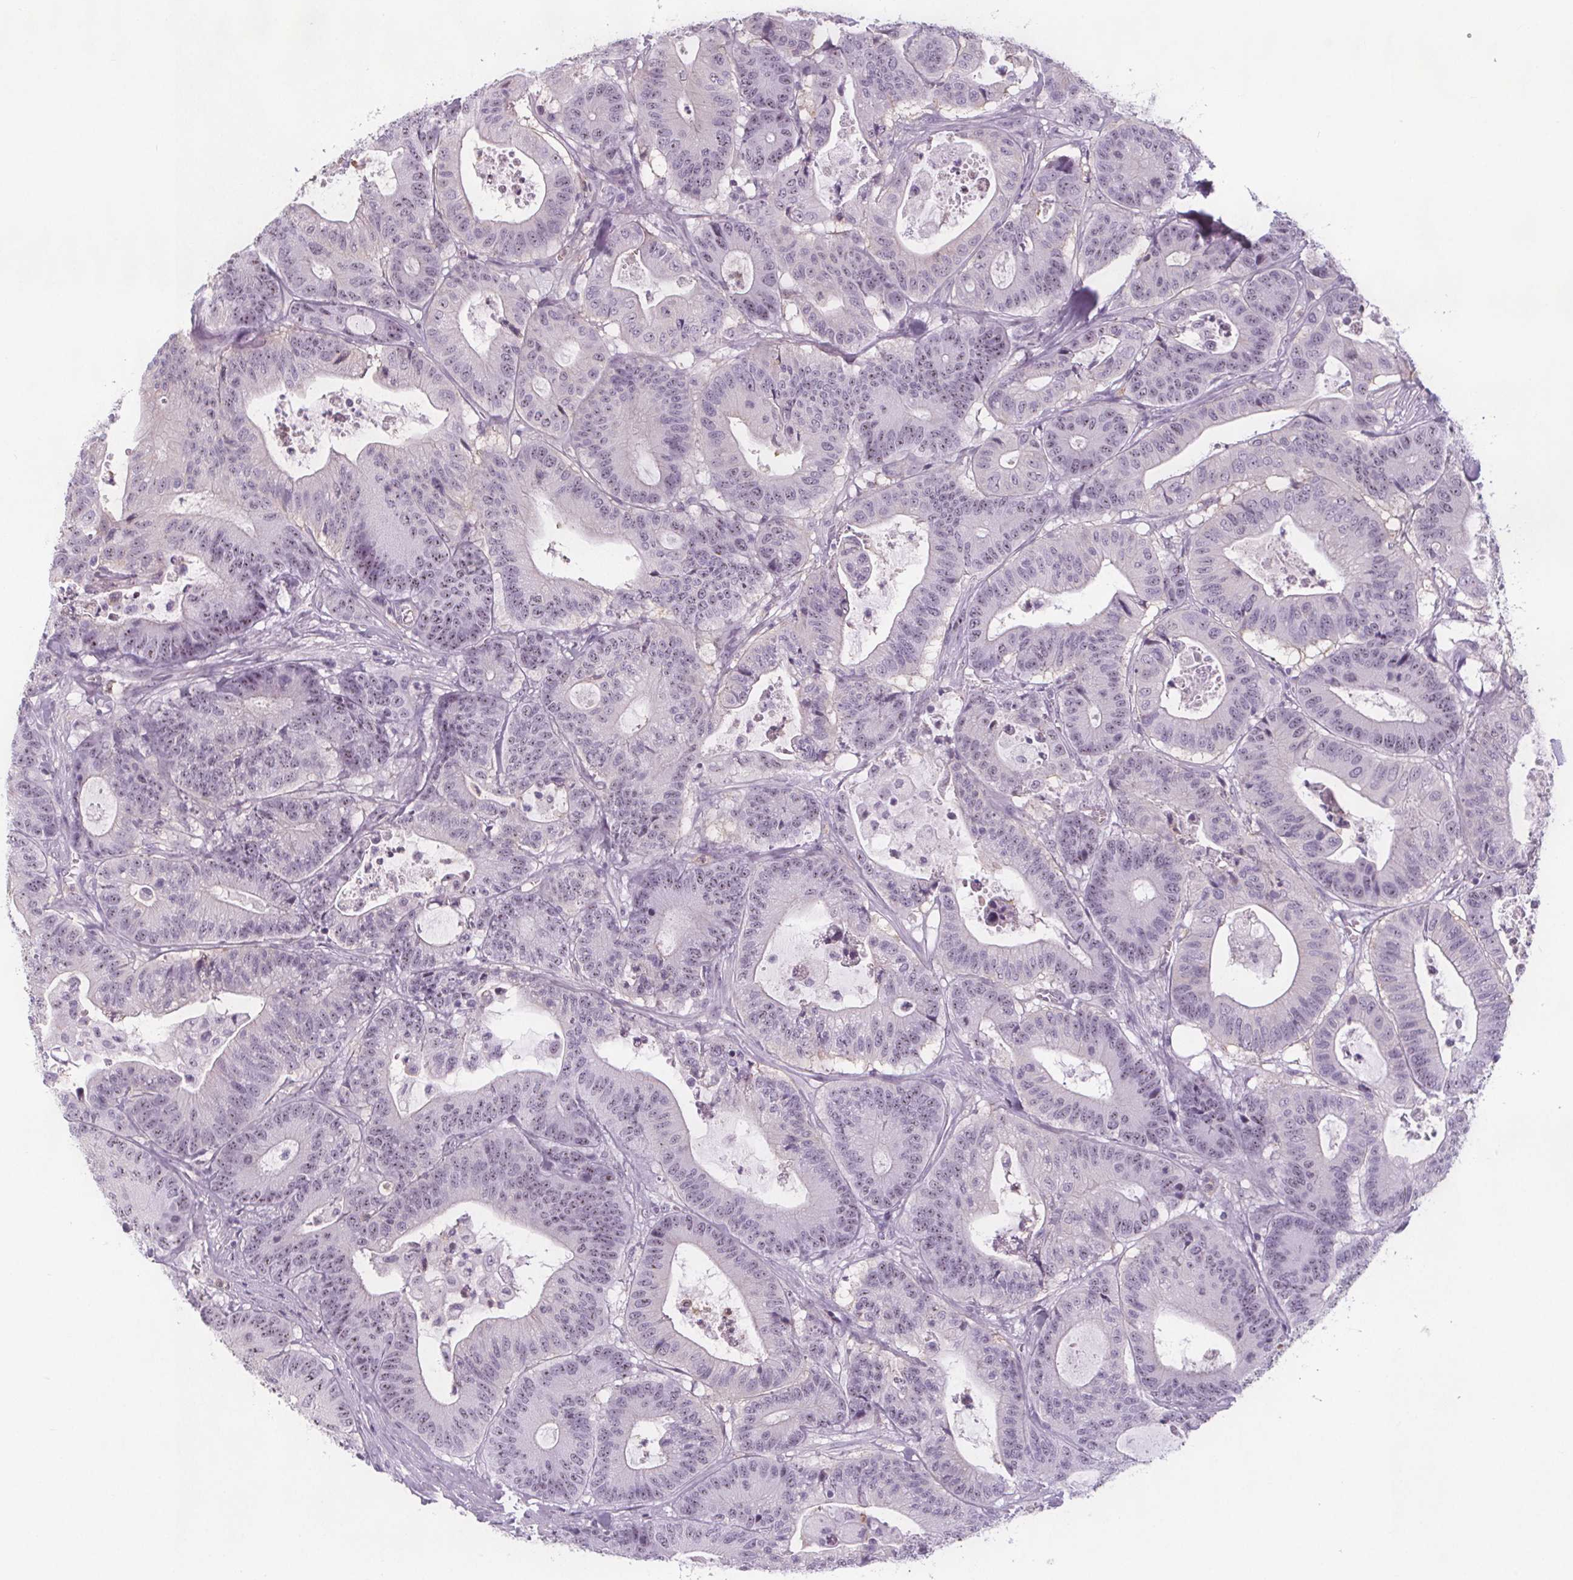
{"staining": {"intensity": "strong", "quantity": "25%-75%", "location": "nuclear"}, "tissue": "colorectal cancer", "cell_type": "Tumor cells", "image_type": "cancer", "snomed": [{"axis": "morphology", "description": "Adenocarcinoma, NOS"}, {"axis": "topography", "description": "Colon"}], "caption": "Strong nuclear staining for a protein is seen in about 25%-75% of tumor cells of colorectal cancer (adenocarcinoma) using immunohistochemistry (IHC).", "gene": "NOLC1", "patient": {"sex": "female", "age": 84}}